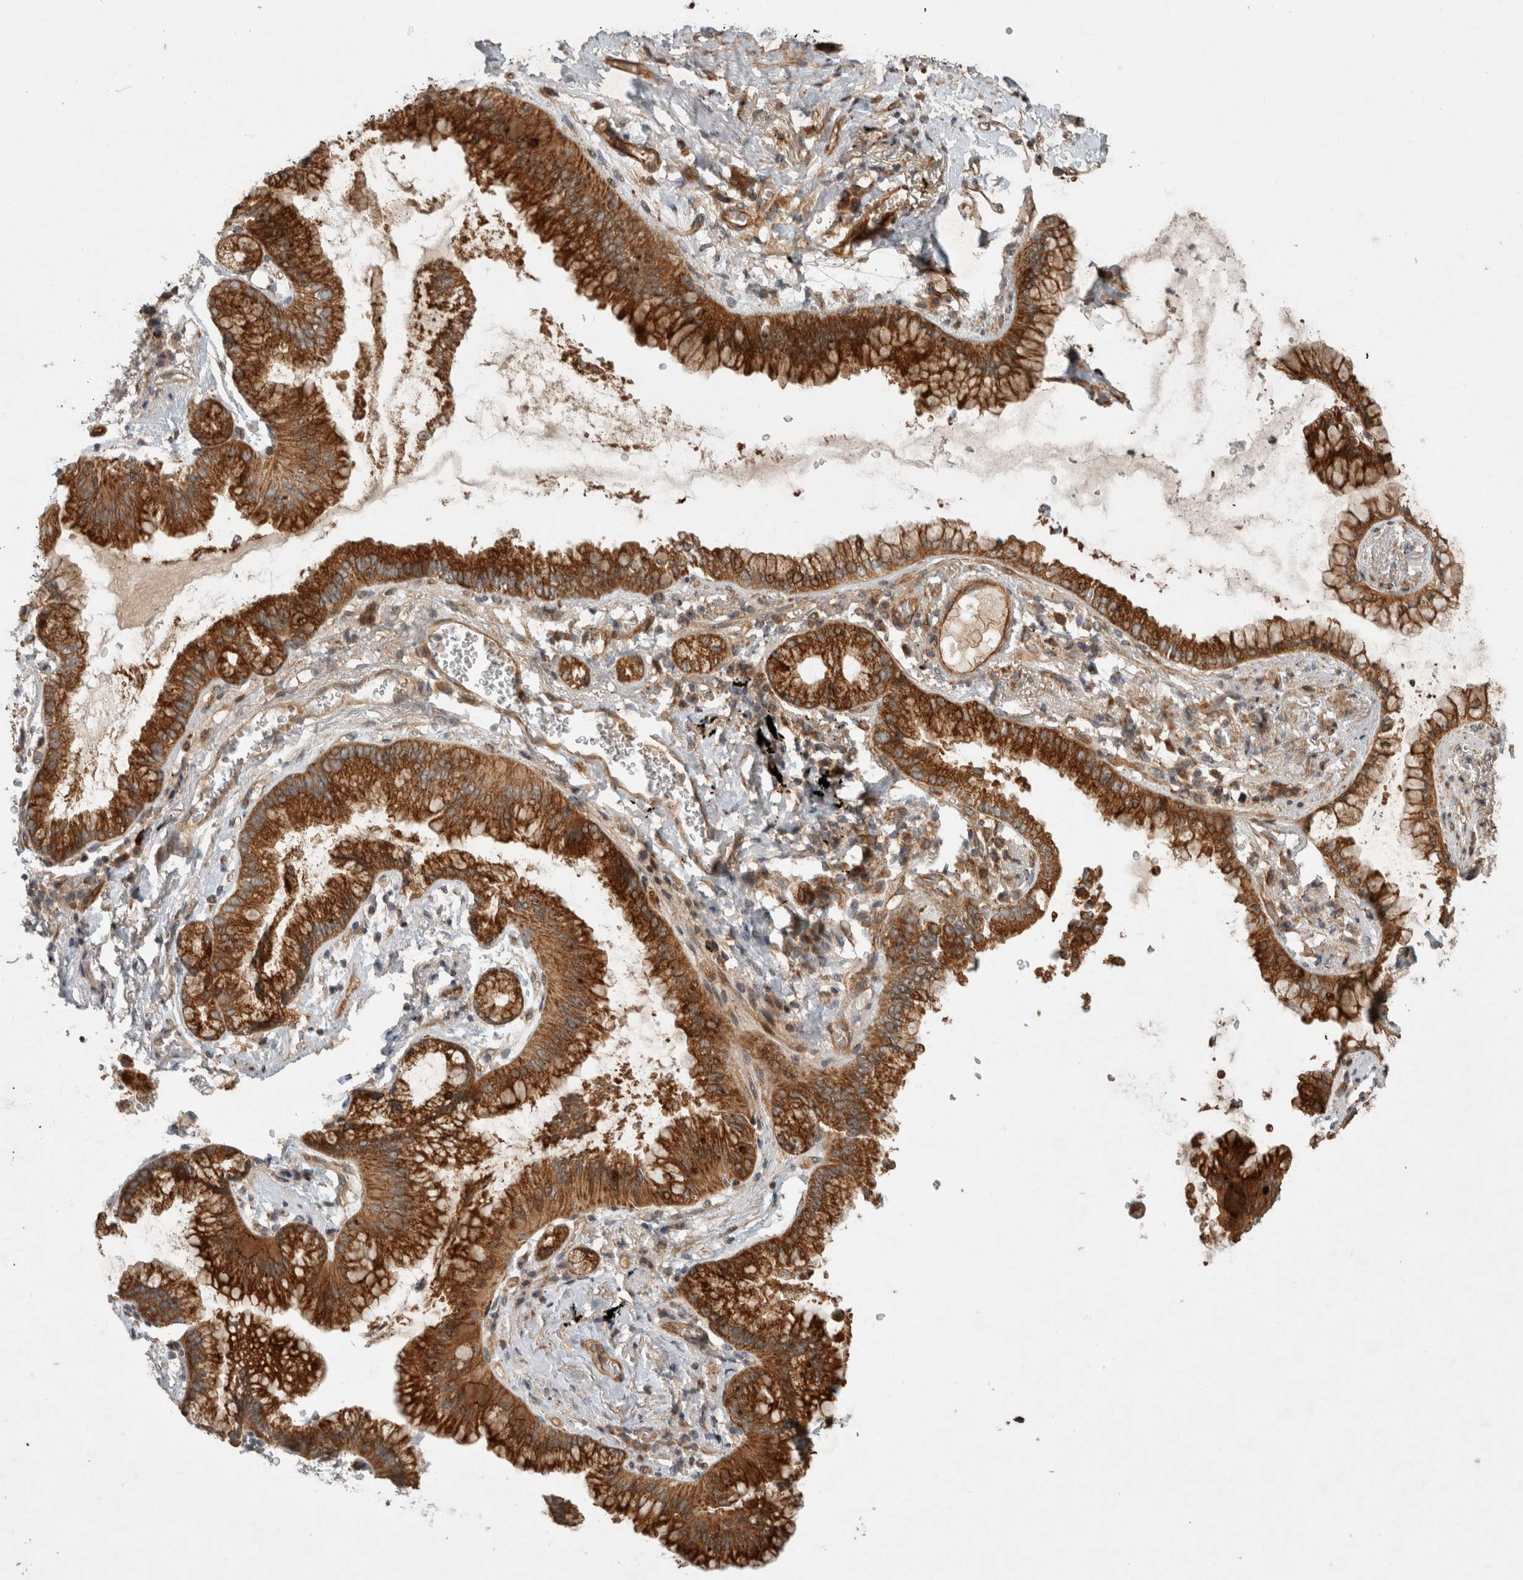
{"staining": {"intensity": "strong", "quantity": ">75%", "location": "cytoplasmic/membranous"}, "tissue": "lung cancer", "cell_type": "Tumor cells", "image_type": "cancer", "snomed": [{"axis": "morphology", "description": "Adenocarcinoma, NOS"}, {"axis": "topography", "description": "Lung"}], "caption": "Human lung cancer (adenocarcinoma) stained for a protein (brown) demonstrates strong cytoplasmic/membranous positive expression in approximately >75% of tumor cells.", "gene": "TUBD1", "patient": {"sex": "female", "age": 70}}